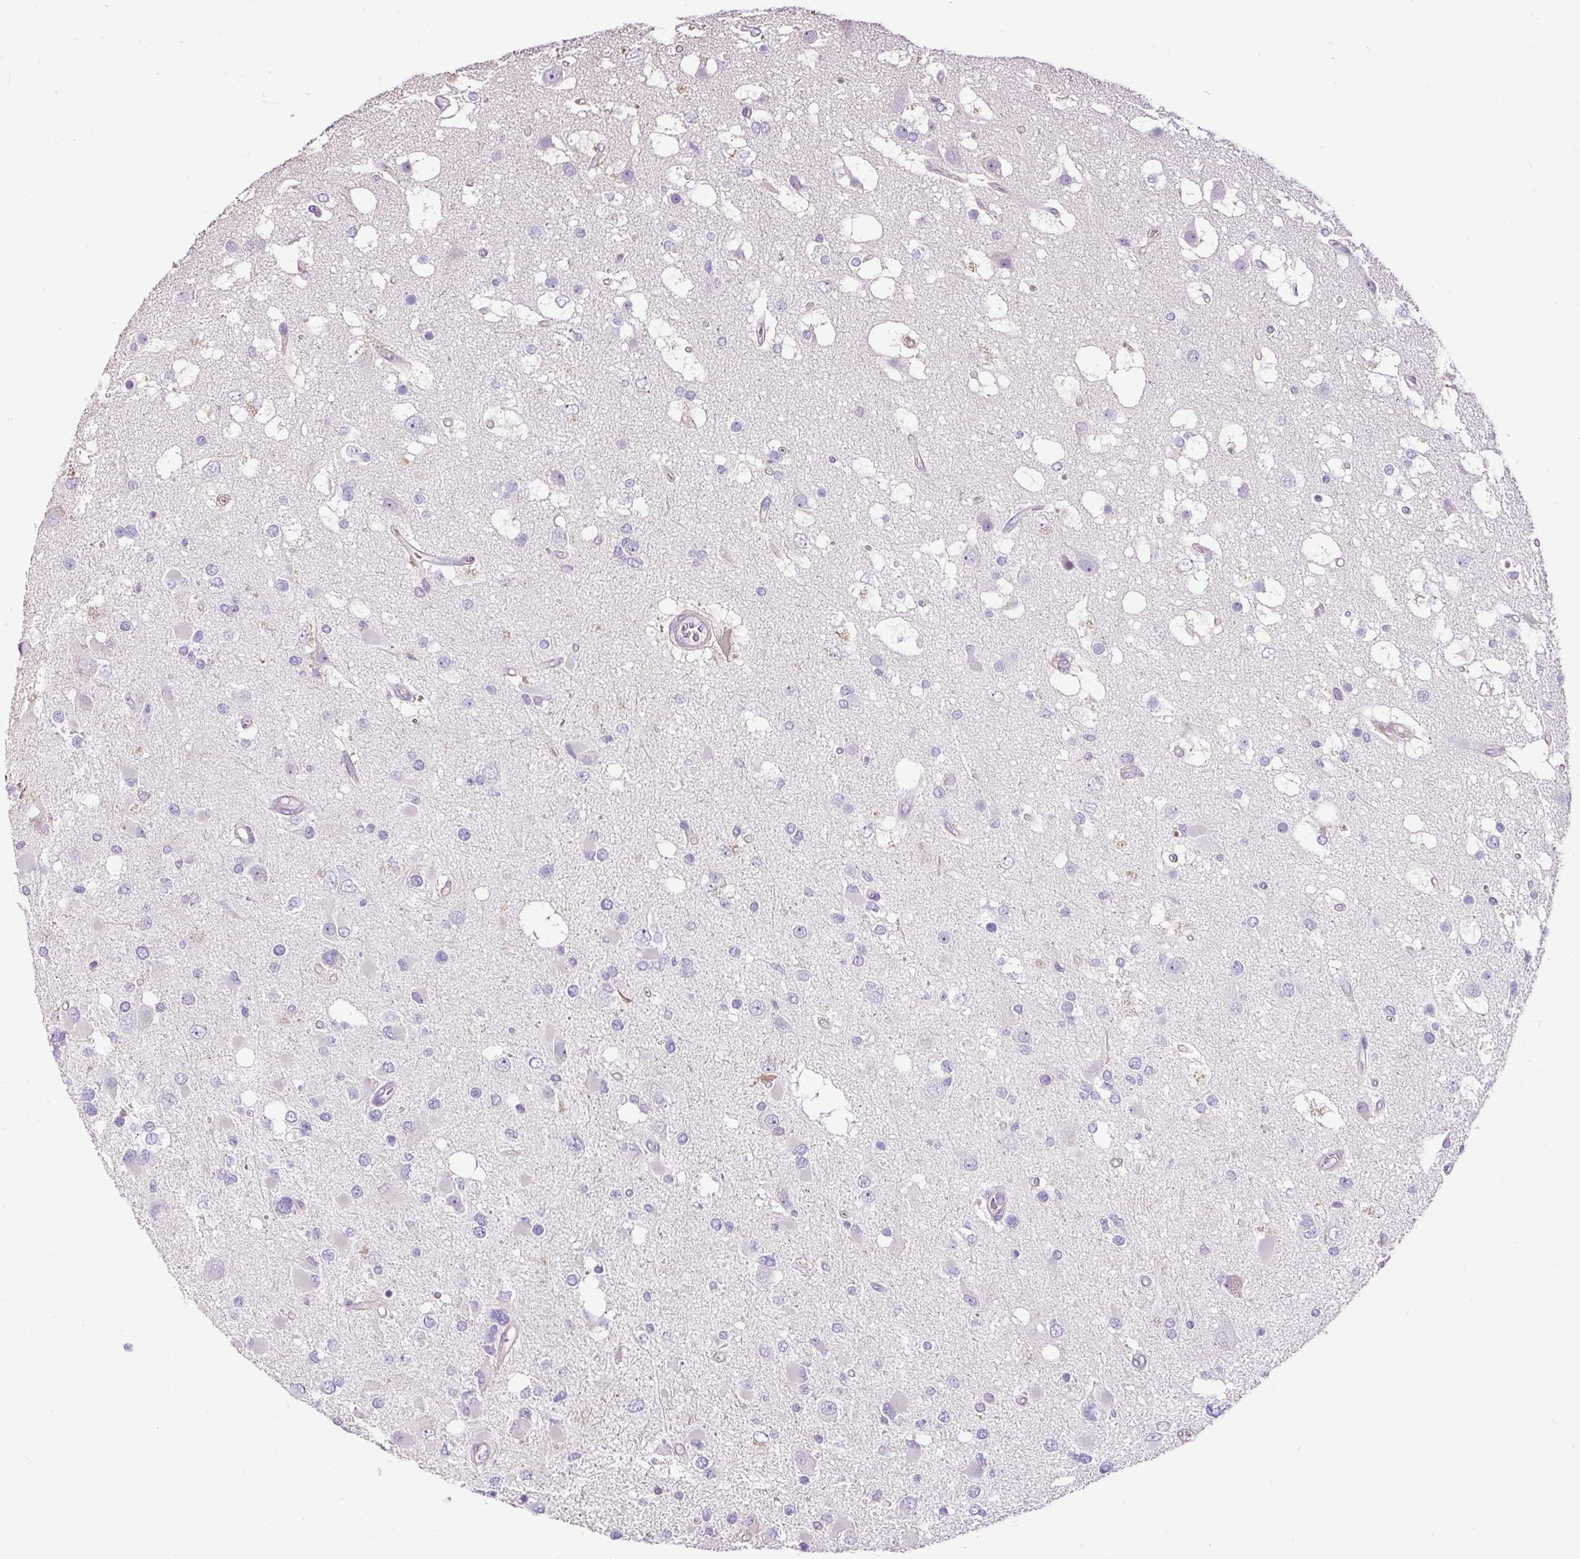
{"staining": {"intensity": "negative", "quantity": "none", "location": "none"}, "tissue": "glioma", "cell_type": "Tumor cells", "image_type": "cancer", "snomed": [{"axis": "morphology", "description": "Glioma, malignant, High grade"}, {"axis": "topography", "description": "Brain"}], "caption": "This is an IHC histopathology image of human glioma. There is no positivity in tumor cells.", "gene": "PDIA2", "patient": {"sex": "male", "age": 53}}